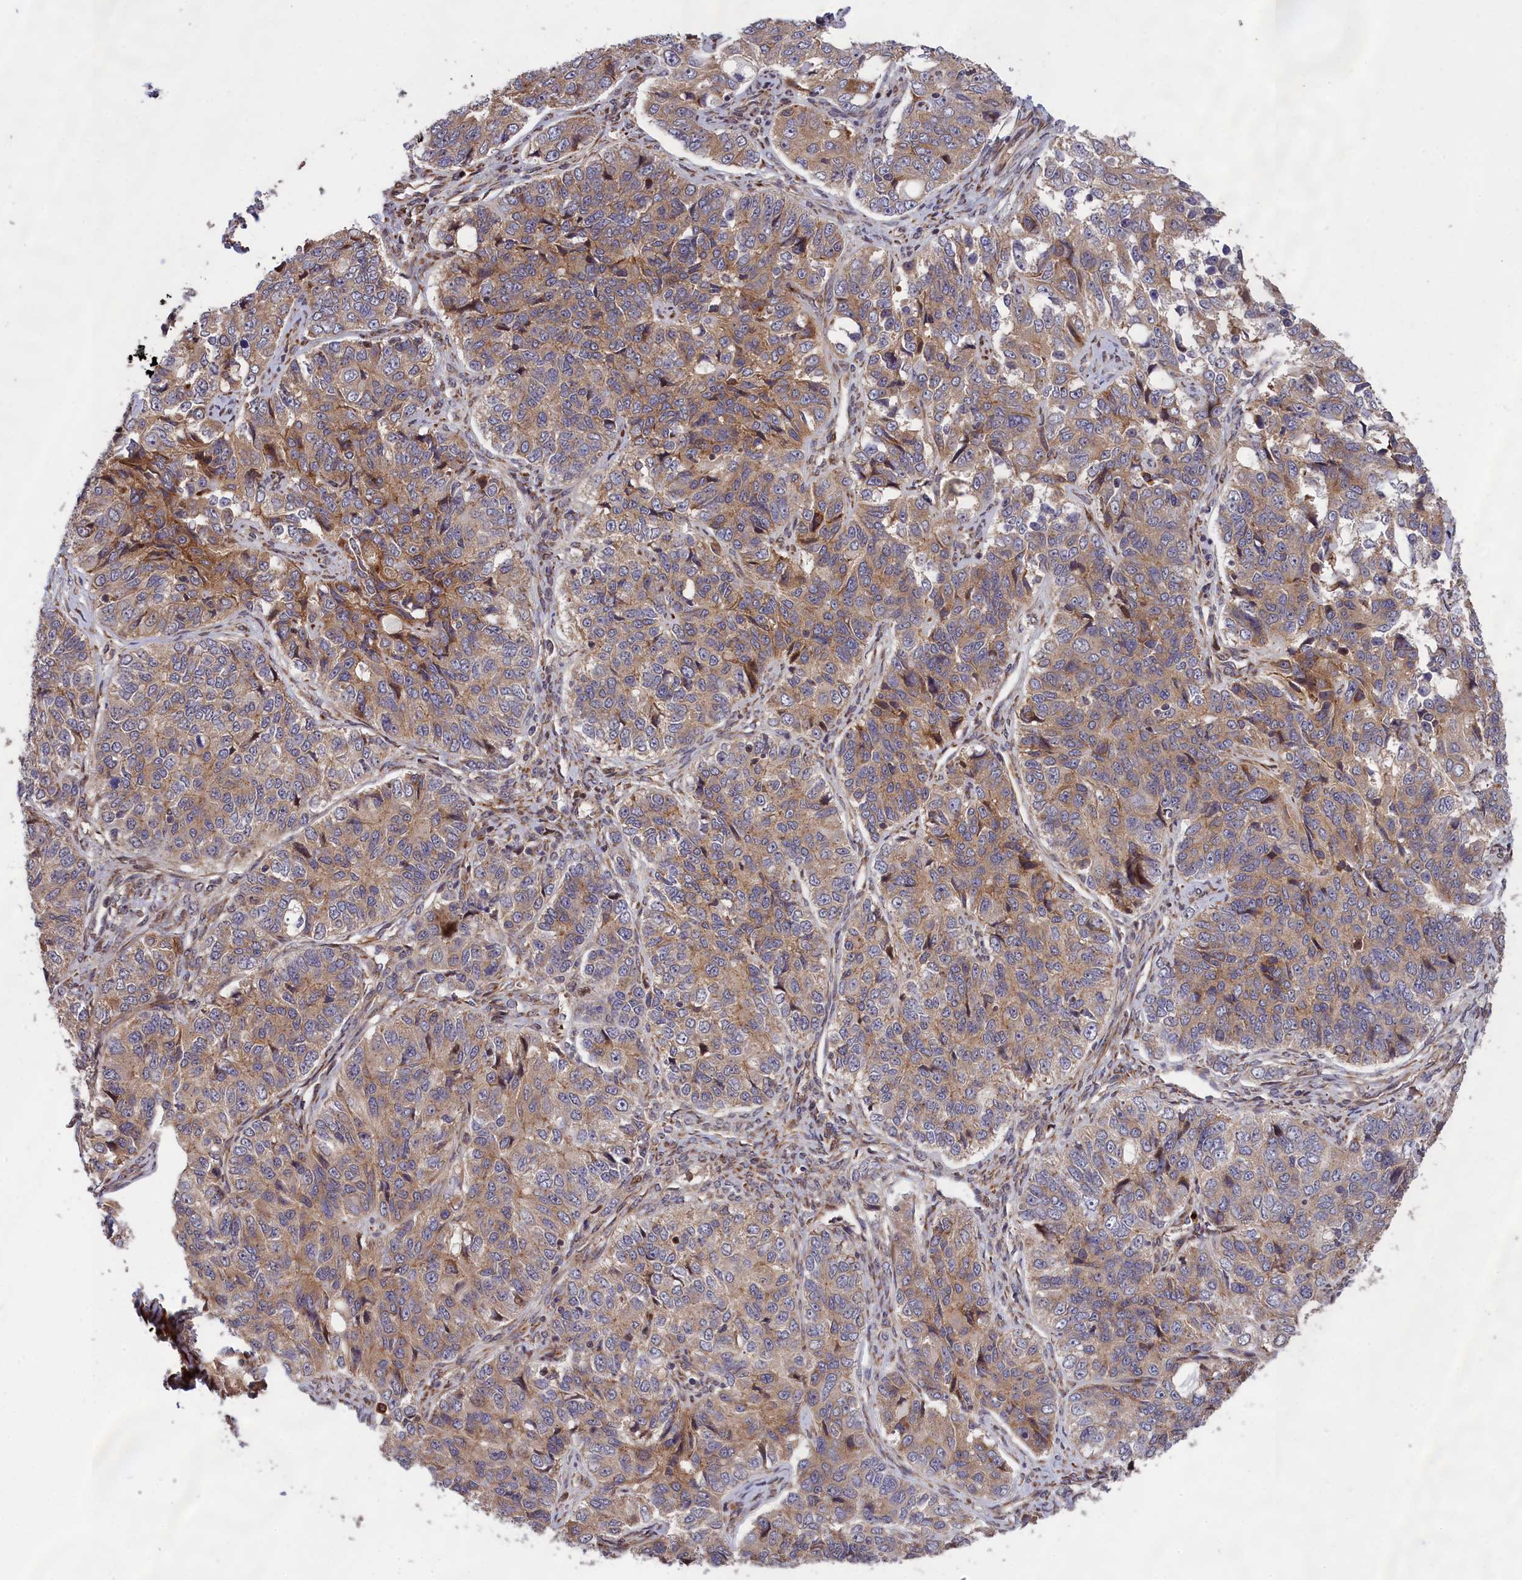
{"staining": {"intensity": "moderate", "quantity": ">75%", "location": "cytoplasmic/membranous"}, "tissue": "ovarian cancer", "cell_type": "Tumor cells", "image_type": "cancer", "snomed": [{"axis": "morphology", "description": "Carcinoma, endometroid"}, {"axis": "topography", "description": "Ovary"}], "caption": "Approximately >75% of tumor cells in ovarian cancer show moderate cytoplasmic/membranous protein positivity as visualized by brown immunohistochemical staining.", "gene": "DDX60L", "patient": {"sex": "female", "age": 51}}